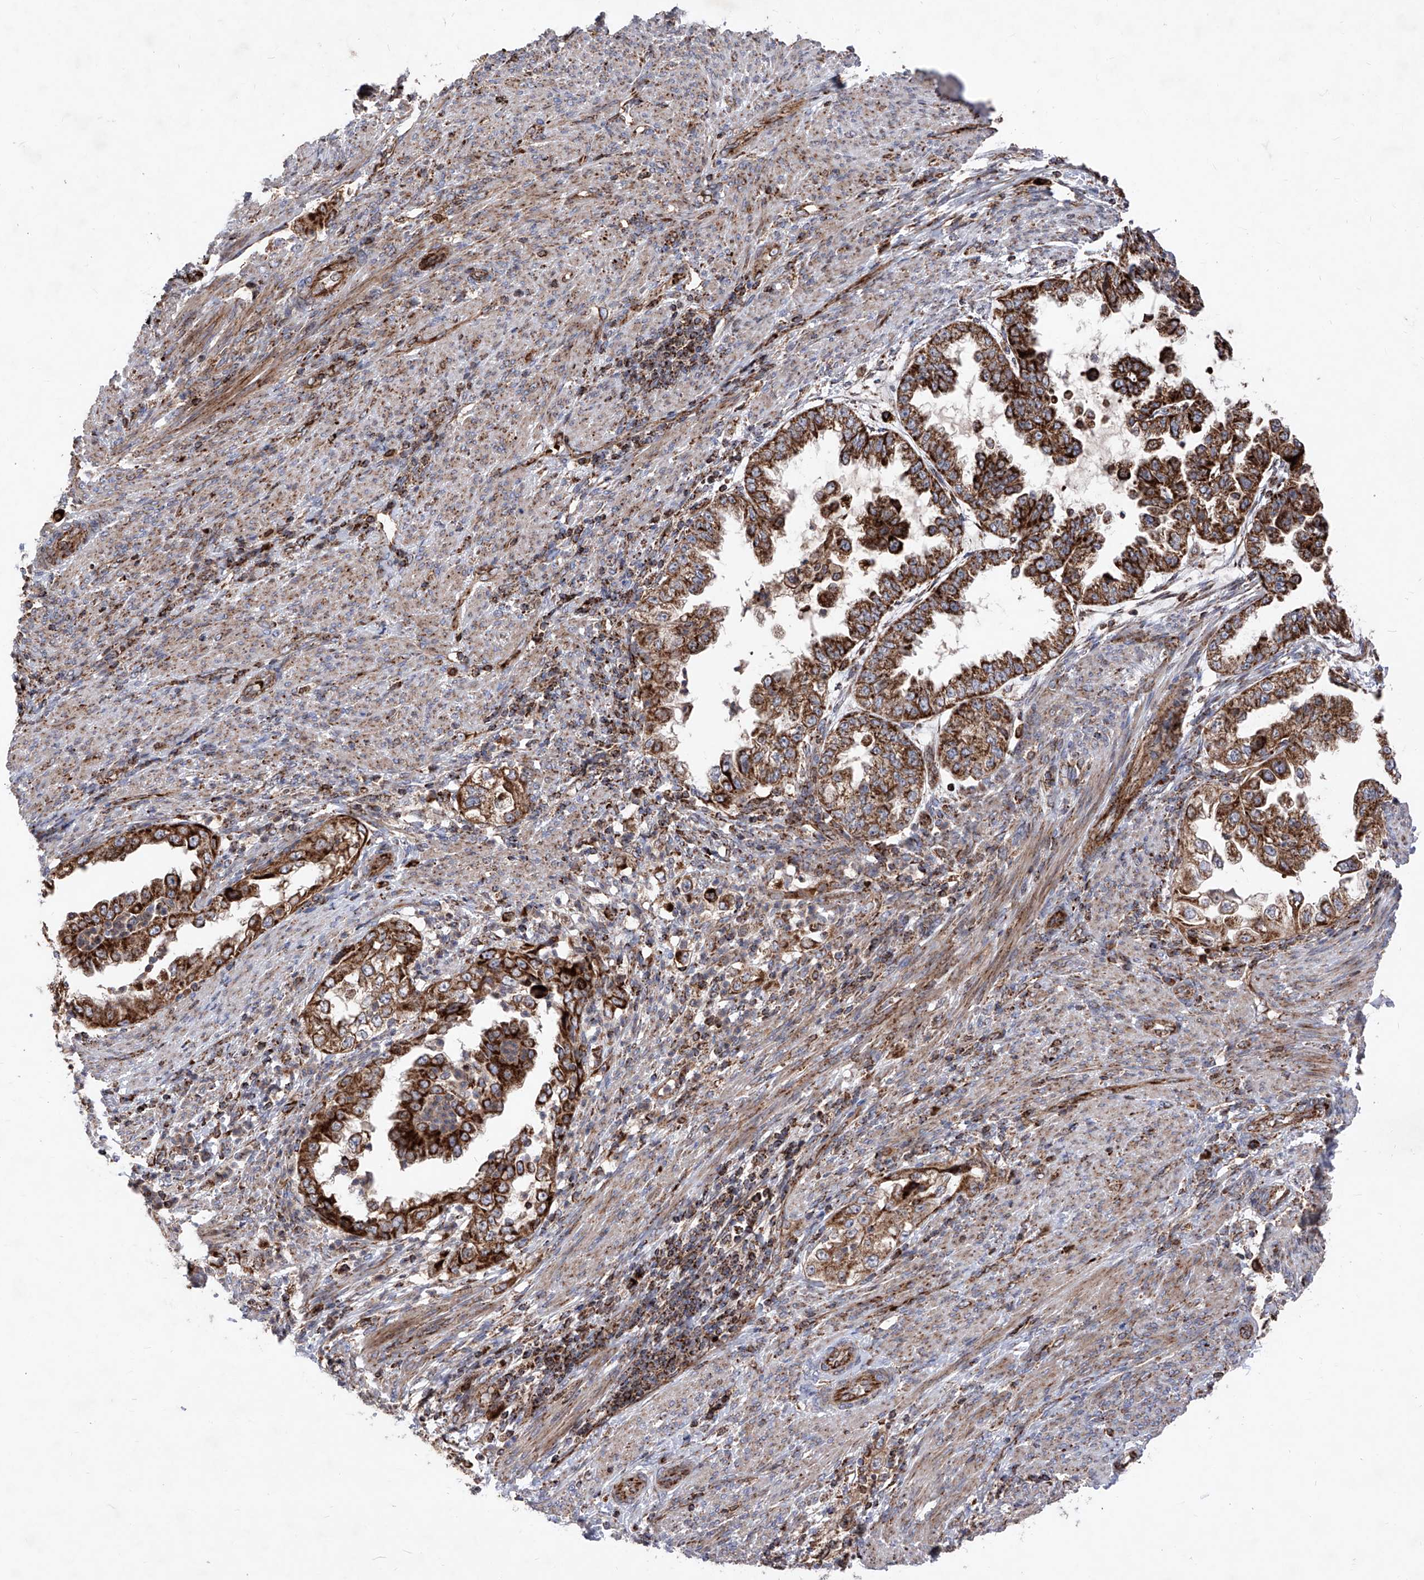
{"staining": {"intensity": "strong", "quantity": ">75%", "location": "cytoplasmic/membranous"}, "tissue": "endometrial cancer", "cell_type": "Tumor cells", "image_type": "cancer", "snomed": [{"axis": "morphology", "description": "Adenocarcinoma, NOS"}, {"axis": "topography", "description": "Endometrium"}], "caption": "Strong cytoplasmic/membranous protein positivity is present in approximately >75% of tumor cells in endometrial cancer (adenocarcinoma). (DAB = brown stain, brightfield microscopy at high magnification).", "gene": "SEMA6A", "patient": {"sex": "female", "age": 85}}